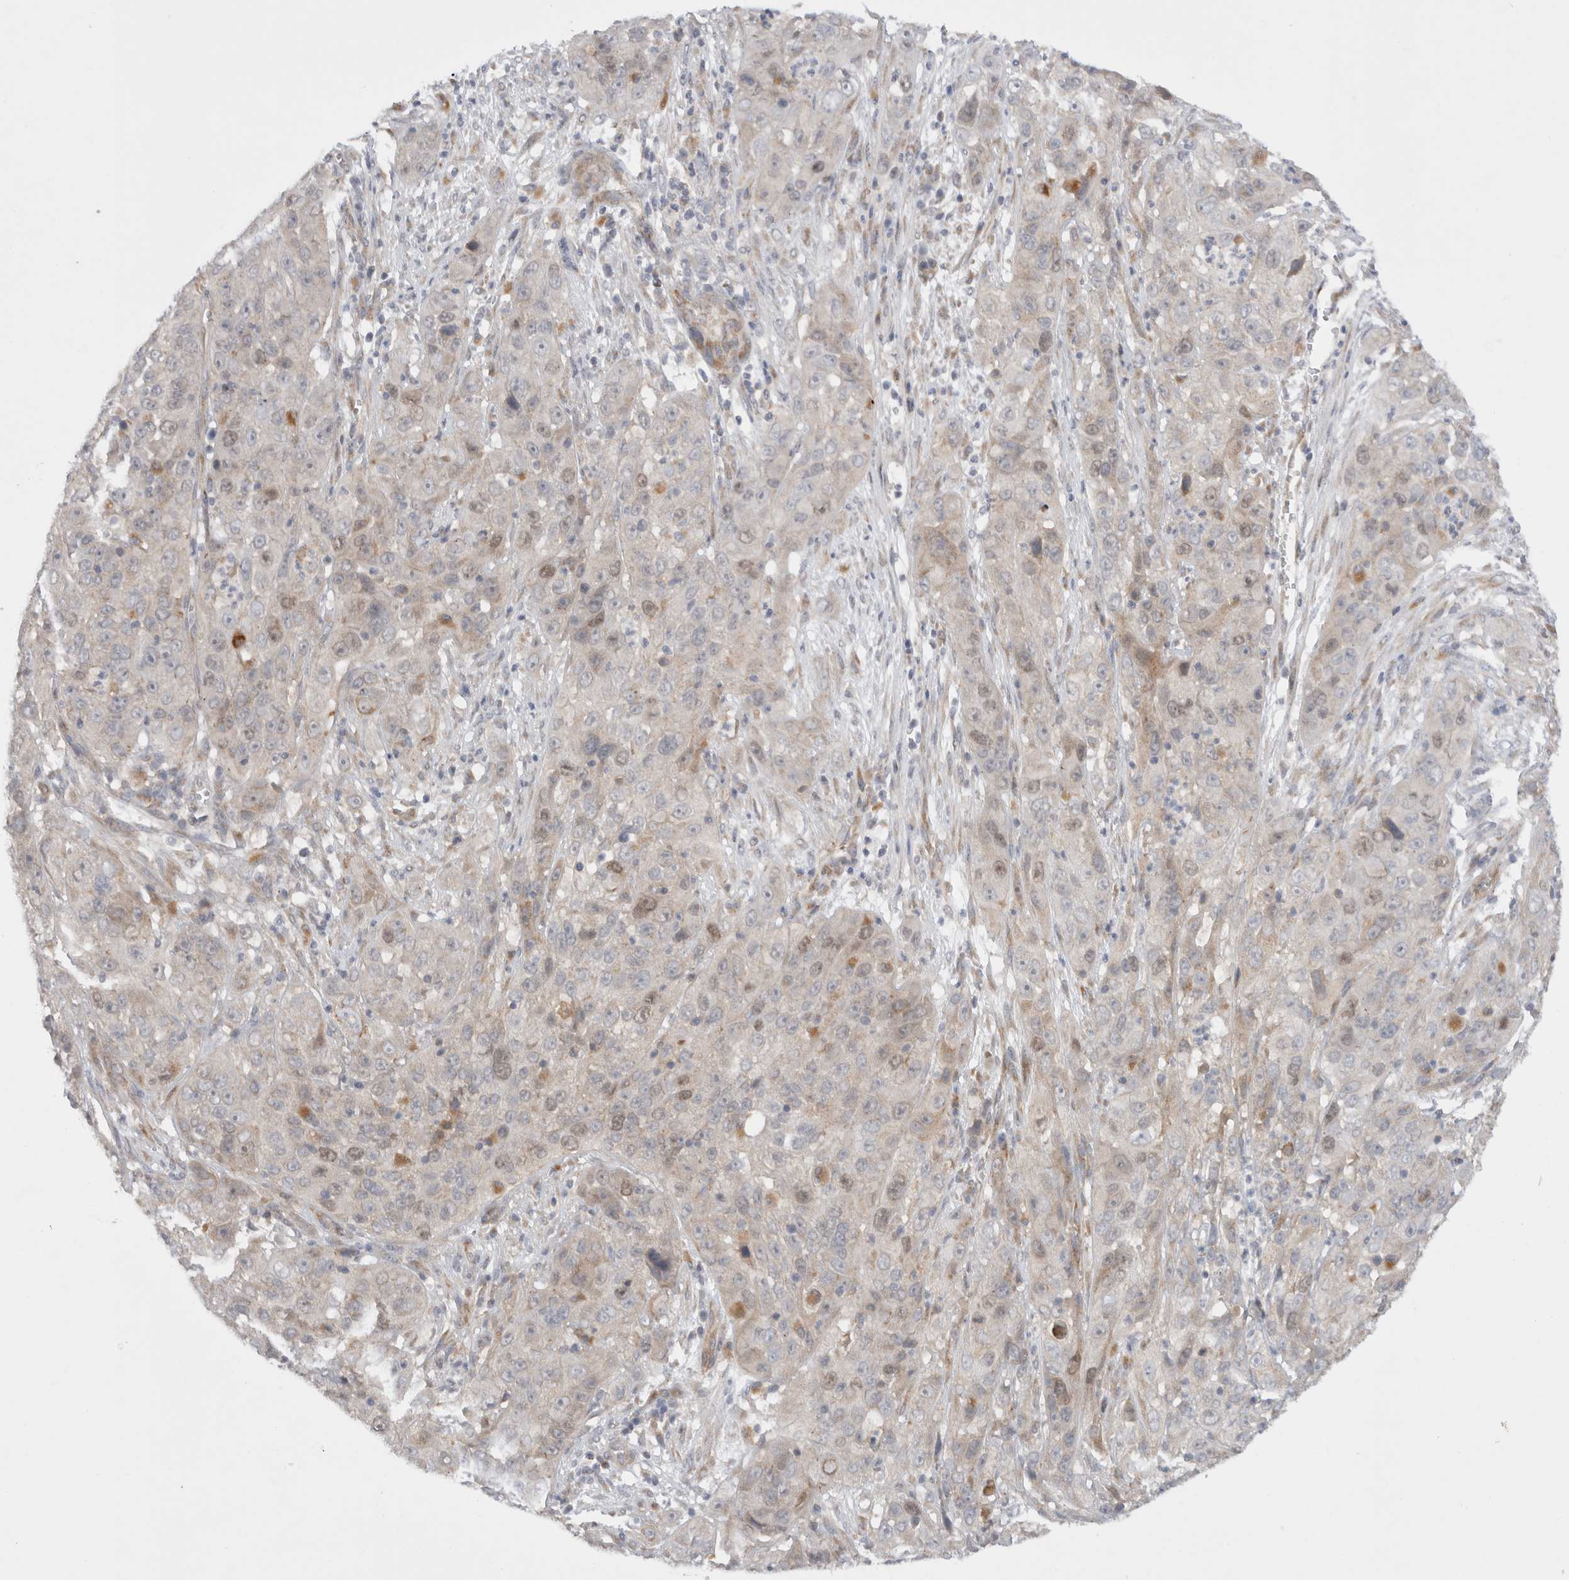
{"staining": {"intensity": "weak", "quantity": "<25%", "location": "cytoplasmic/membranous"}, "tissue": "cervical cancer", "cell_type": "Tumor cells", "image_type": "cancer", "snomed": [{"axis": "morphology", "description": "Squamous cell carcinoma, NOS"}, {"axis": "topography", "description": "Cervix"}], "caption": "The histopathology image shows no significant positivity in tumor cells of squamous cell carcinoma (cervical).", "gene": "NPC1", "patient": {"sex": "female", "age": 32}}